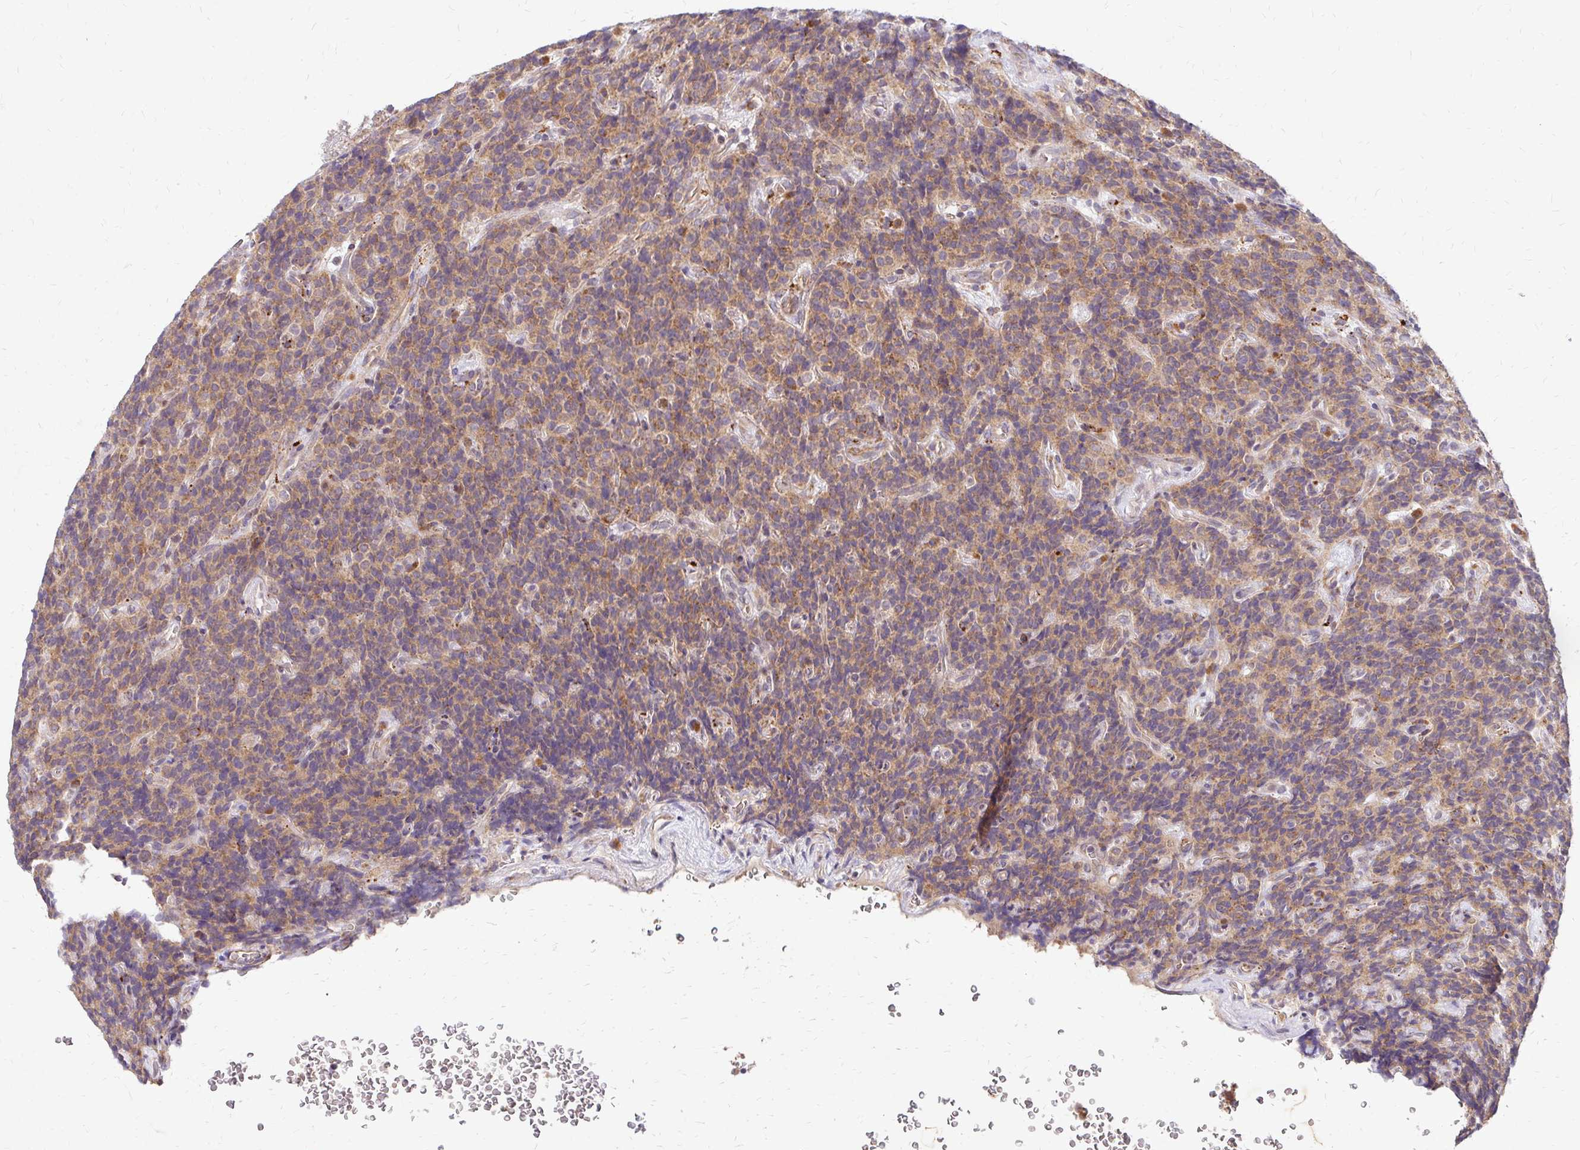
{"staining": {"intensity": "moderate", "quantity": ">75%", "location": "cytoplasmic/membranous"}, "tissue": "carcinoid", "cell_type": "Tumor cells", "image_type": "cancer", "snomed": [{"axis": "morphology", "description": "Carcinoid, malignant, NOS"}, {"axis": "topography", "description": "Pancreas"}], "caption": "Carcinoid (malignant) stained with a protein marker exhibits moderate staining in tumor cells.", "gene": "IDUA", "patient": {"sex": "male", "age": 36}}